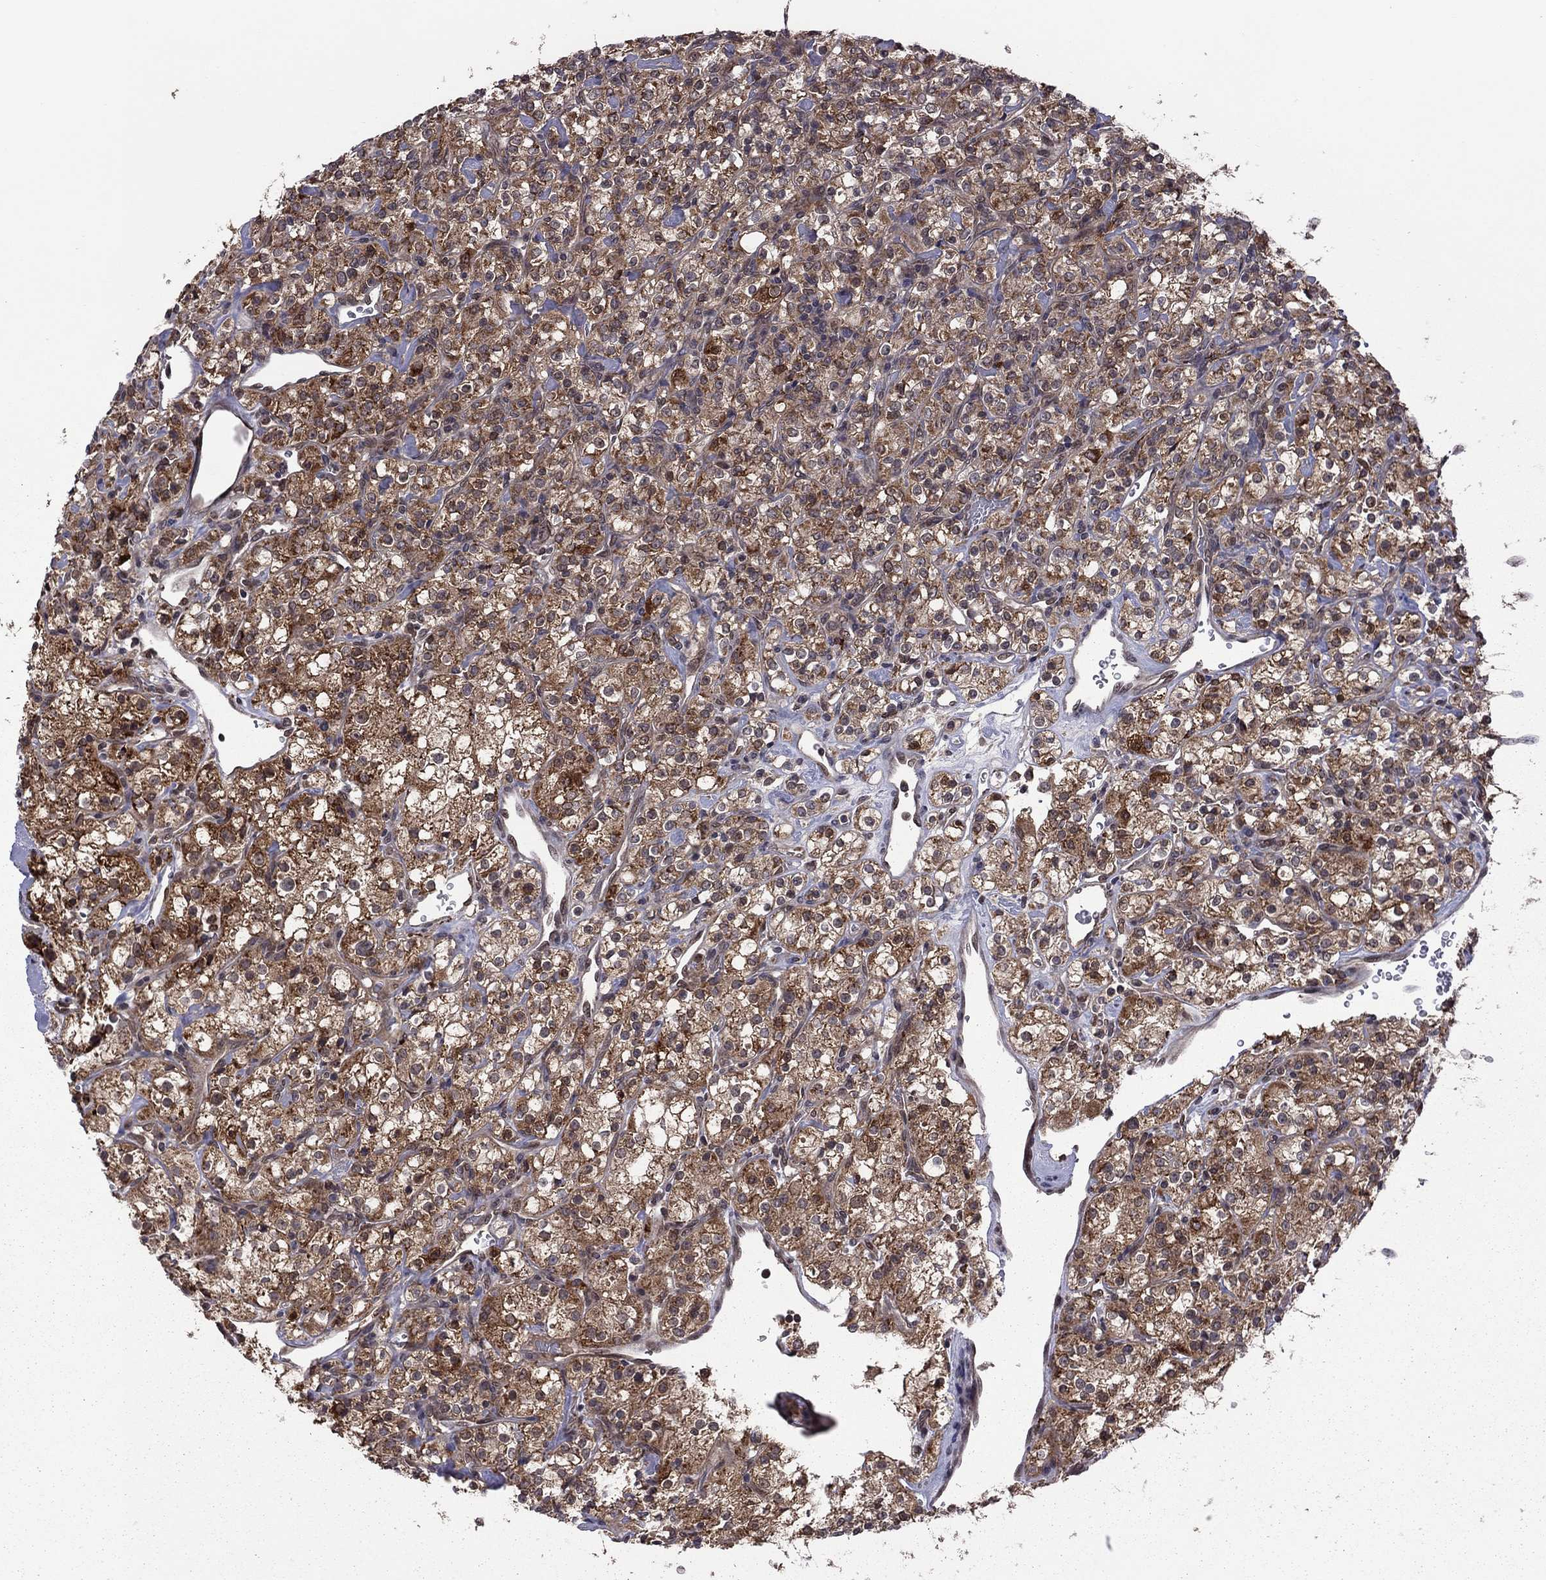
{"staining": {"intensity": "strong", "quantity": "25%-75%", "location": "cytoplasmic/membranous"}, "tissue": "renal cancer", "cell_type": "Tumor cells", "image_type": "cancer", "snomed": [{"axis": "morphology", "description": "Adenocarcinoma, NOS"}, {"axis": "topography", "description": "Kidney"}], "caption": "Tumor cells demonstrate high levels of strong cytoplasmic/membranous positivity in approximately 25%-75% of cells in human renal cancer. The staining was performed using DAB to visualize the protein expression in brown, while the nuclei were stained in blue with hematoxylin (Magnification: 20x).", "gene": "GPAA1", "patient": {"sex": "male", "age": 77}}